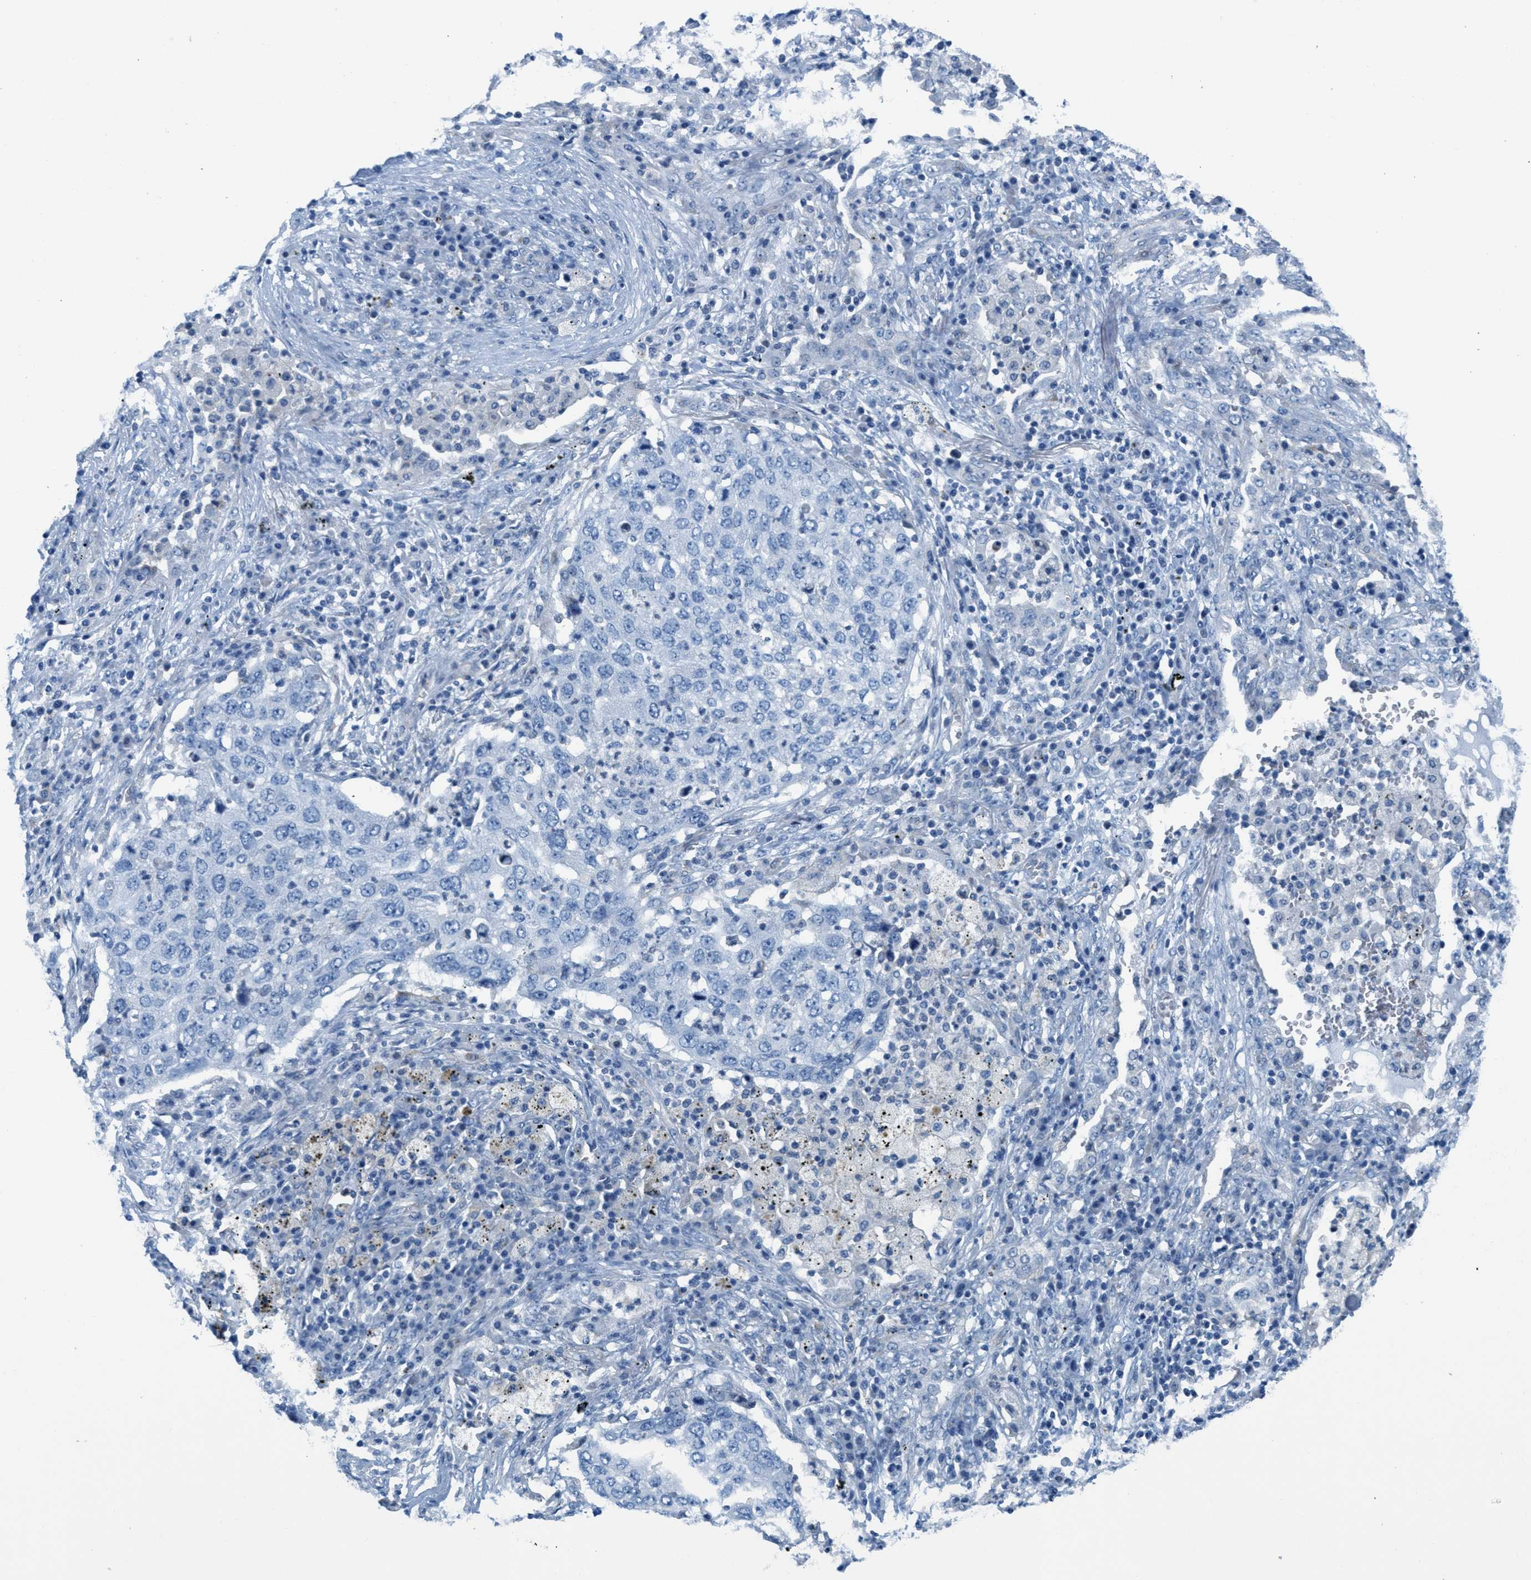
{"staining": {"intensity": "negative", "quantity": "none", "location": "none"}, "tissue": "lung cancer", "cell_type": "Tumor cells", "image_type": "cancer", "snomed": [{"axis": "morphology", "description": "Squamous cell carcinoma, NOS"}, {"axis": "topography", "description": "Lung"}], "caption": "Immunohistochemical staining of lung cancer (squamous cell carcinoma) exhibits no significant expression in tumor cells.", "gene": "MAPRE2", "patient": {"sex": "female", "age": 63}}